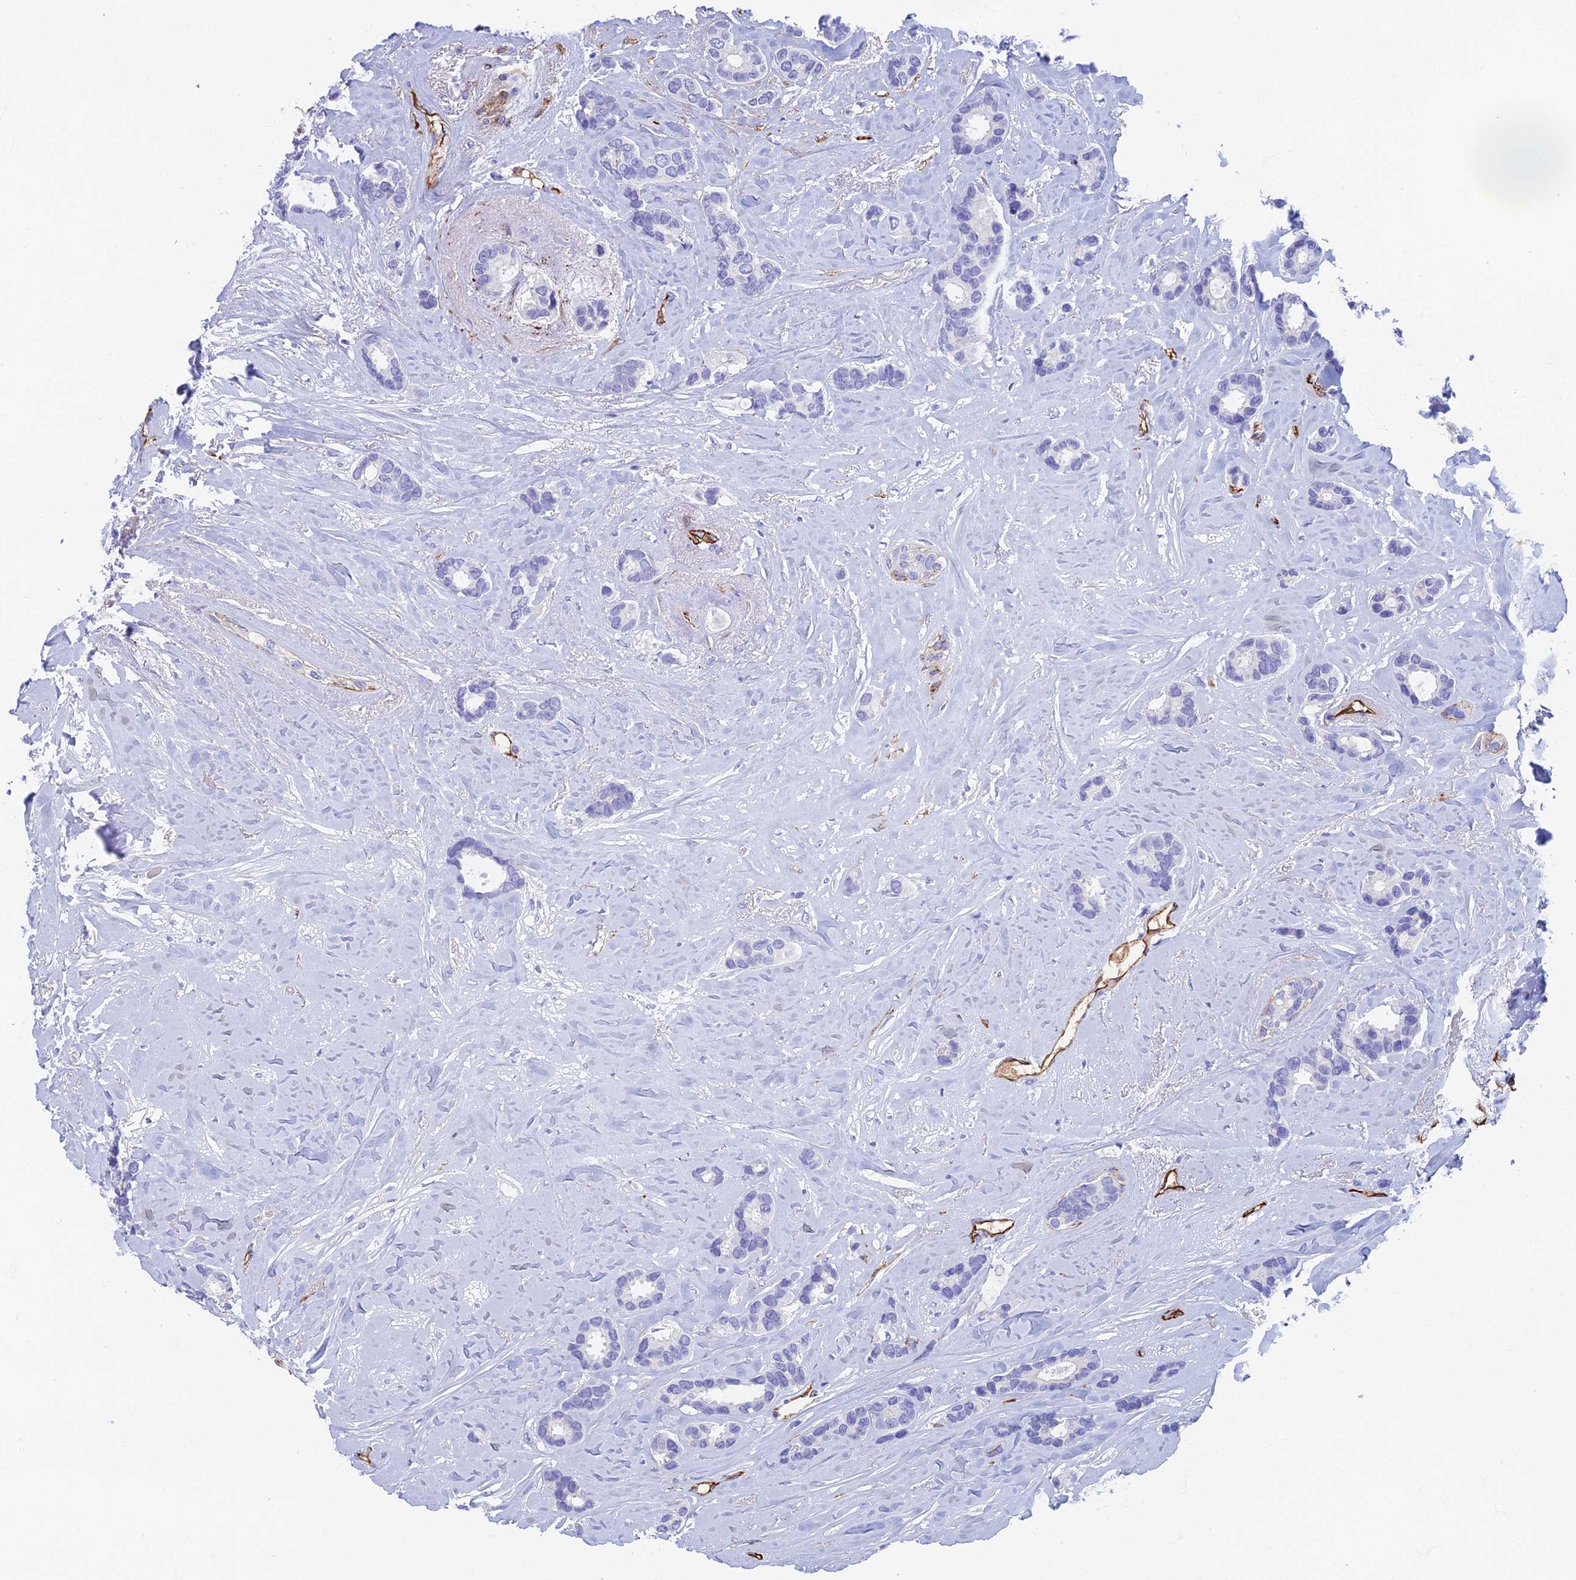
{"staining": {"intensity": "negative", "quantity": "none", "location": "none"}, "tissue": "breast cancer", "cell_type": "Tumor cells", "image_type": "cancer", "snomed": [{"axis": "morphology", "description": "Duct carcinoma"}, {"axis": "topography", "description": "Breast"}], "caption": "Immunohistochemistry of human breast cancer shows no staining in tumor cells.", "gene": "ETFRF1", "patient": {"sex": "female", "age": 87}}